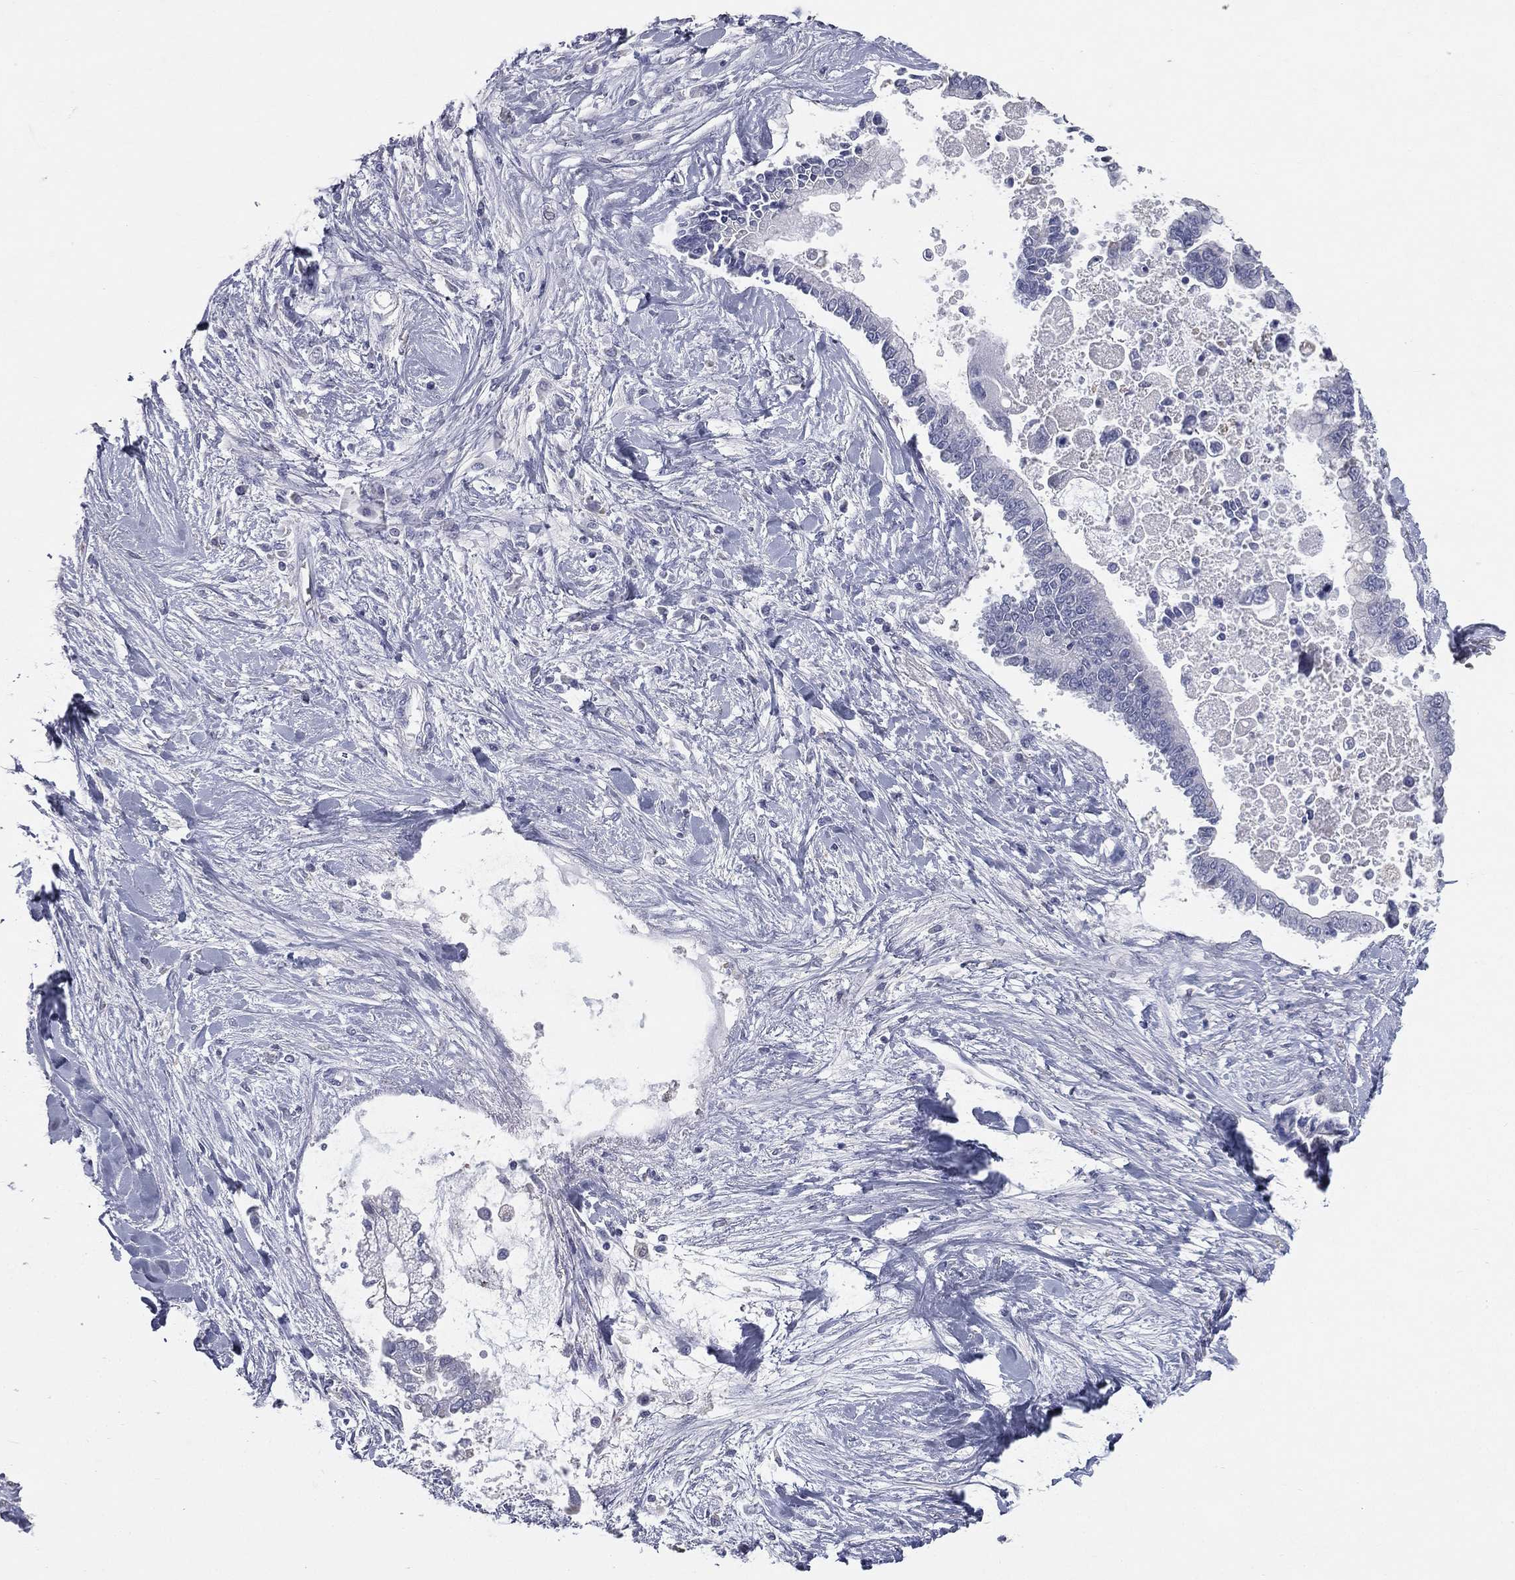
{"staining": {"intensity": "negative", "quantity": "none", "location": "none"}, "tissue": "liver cancer", "cell_type": "Tumor cells", "image_type": "cancer", "snomed": [{"axis": "morphology", "description": "Cholangiocarcinoma"}, {"axis": "topography", "description": "Liver"}], "caption": "High power microscopy image of an IHC histopathology image of liver cancer, revealing no significant positivity in tumor cells. The staining was performed using DAB to visualize the protein expression in brown, while the nuclei were stained in blue with hematoxylin (Magnification: 20x).", "gene": "ESX1", "patient": {"sex": "male", "age": 50}}